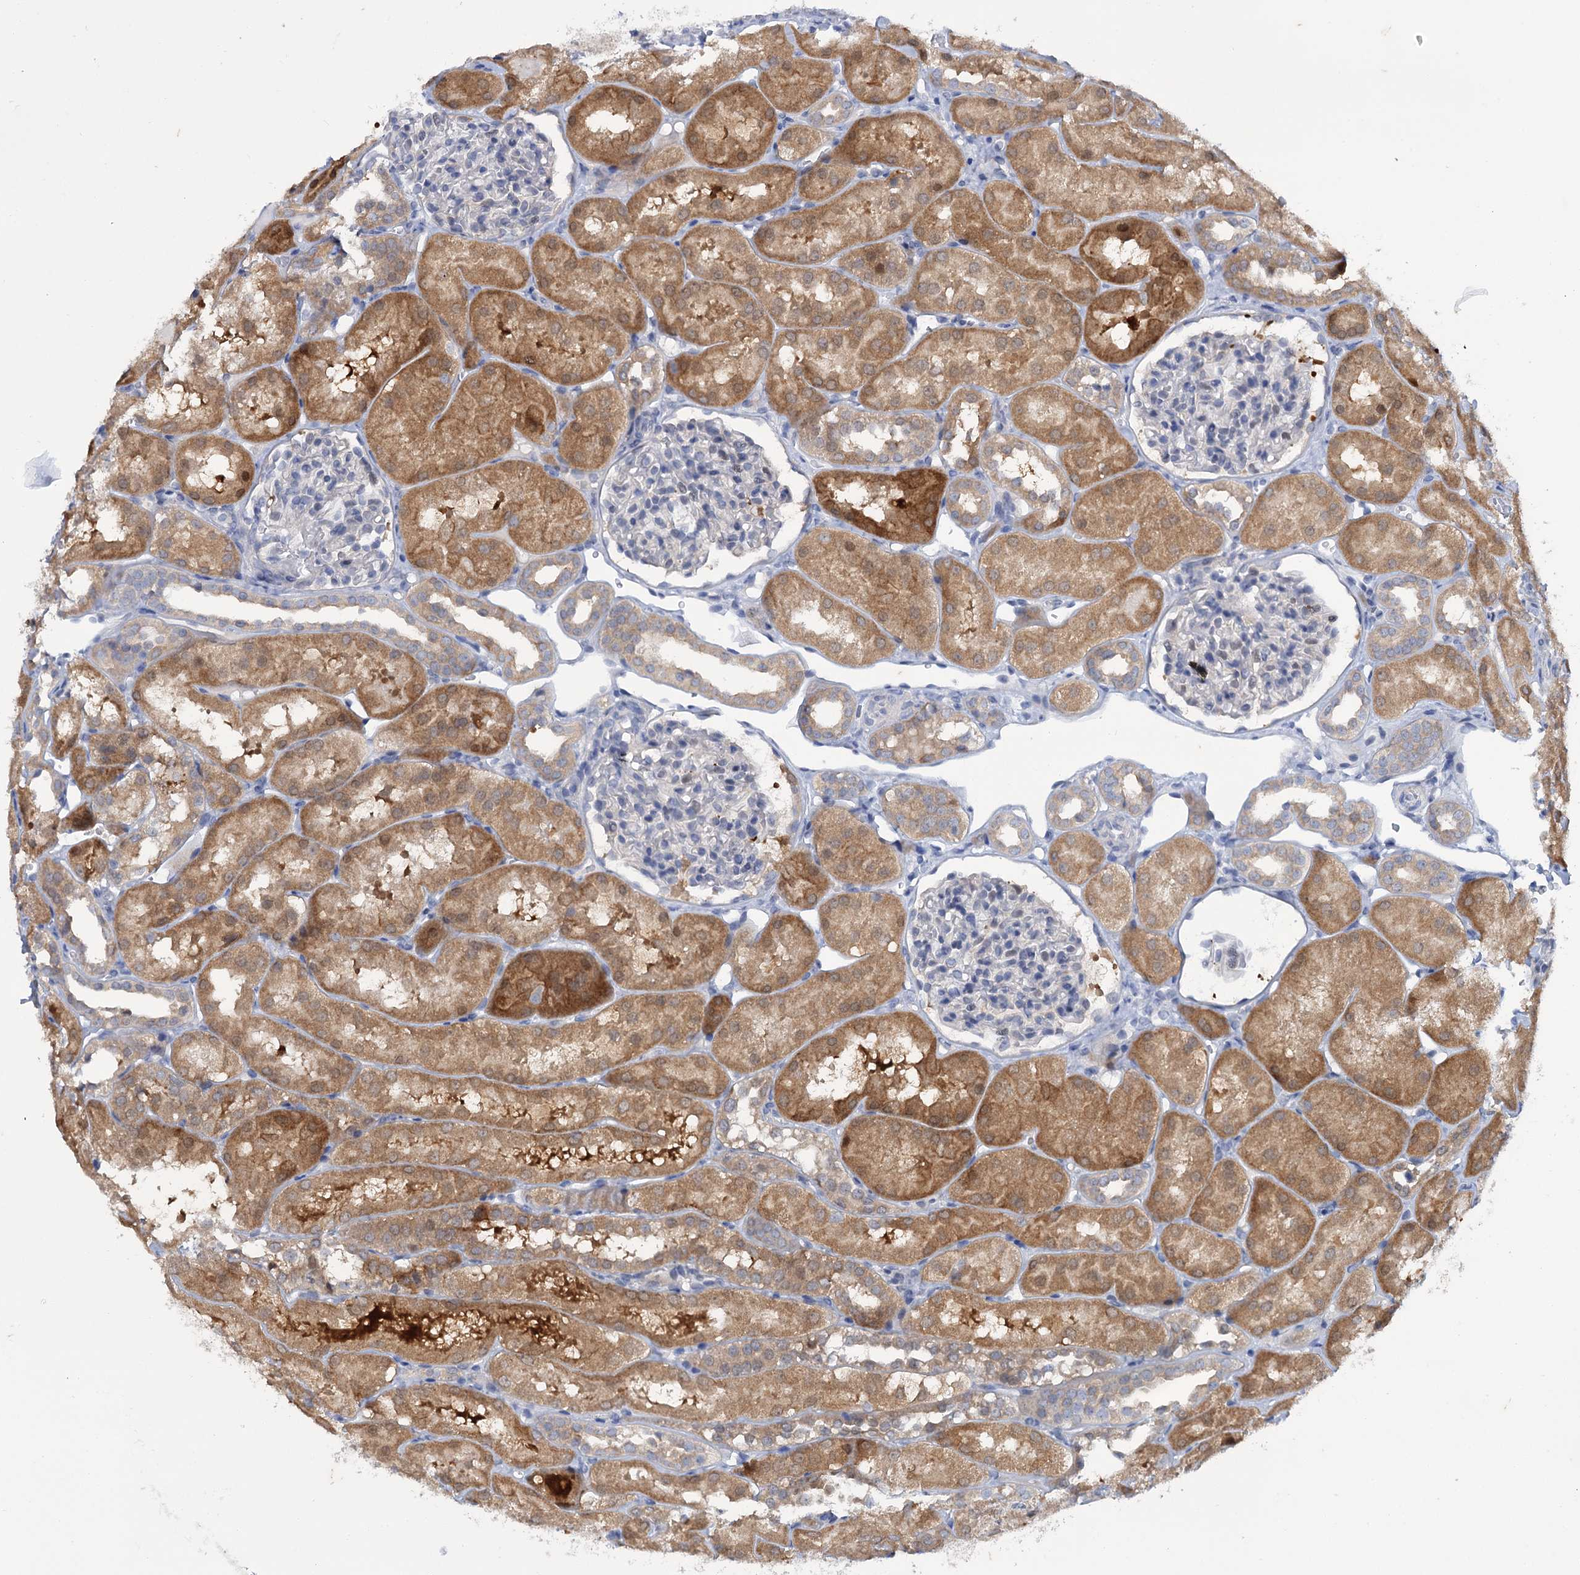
{"staining": {"intensity": "negative", "quantity": "none", "location": "none"}, "tissue": "kidney", "cell_type": "Cells in glomeruli", "image_type": "normal", "snomed": [{"axis": "morphology", "description": "Normal tissue, NOS"}, {"axis": "topography", "description": "Kidney"}, {"axis": "topography", "description": "Urinary bladder"}], "caption": "IHC histopathology image of benign kidney: kidney stained with DAB (3,3'-diaminobenzidine) shows no significant protein positivity in cells in glomeruli.", "gene": "MID1IP1", "patient": {"sex": "male", "age": 16}}